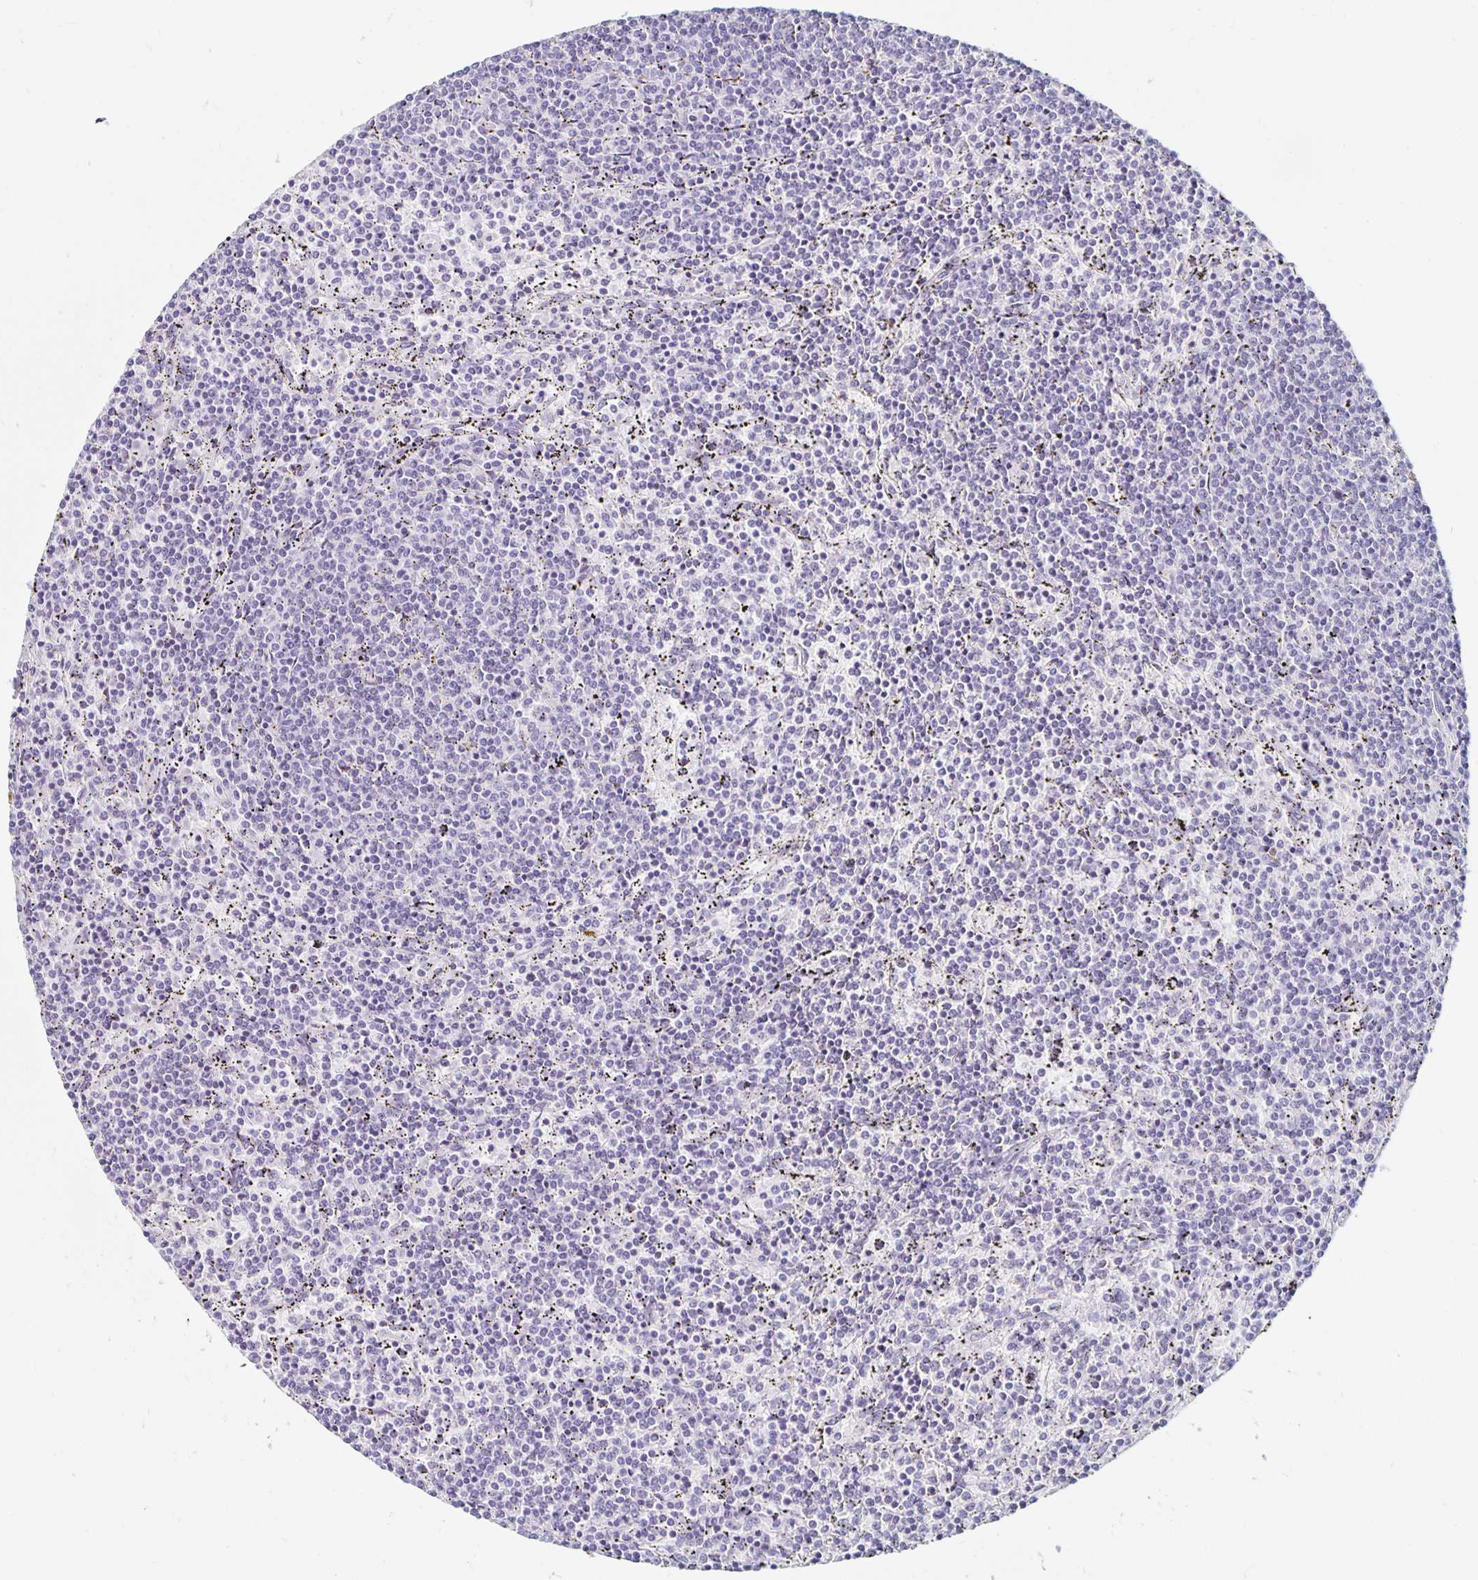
{"staining": {"intensity": "negative", "quantity": "none", "location": "none"}, "tissue": "lymphoma", "cell_type": "Tumor cells", "image_type": "cancer", "snomed": [{"axis": "morphology", "description": "Malignant lymphoma, non-Hodgkin's type, Low grade"}, {"axis": "topography", "description": "Spleen"}], "caption": "Protein analysis of lymphoma reveals no significant positivity in tumor cells.", "gene": "KCNQ2", "patient": {"sex": "female", "age": 50}}